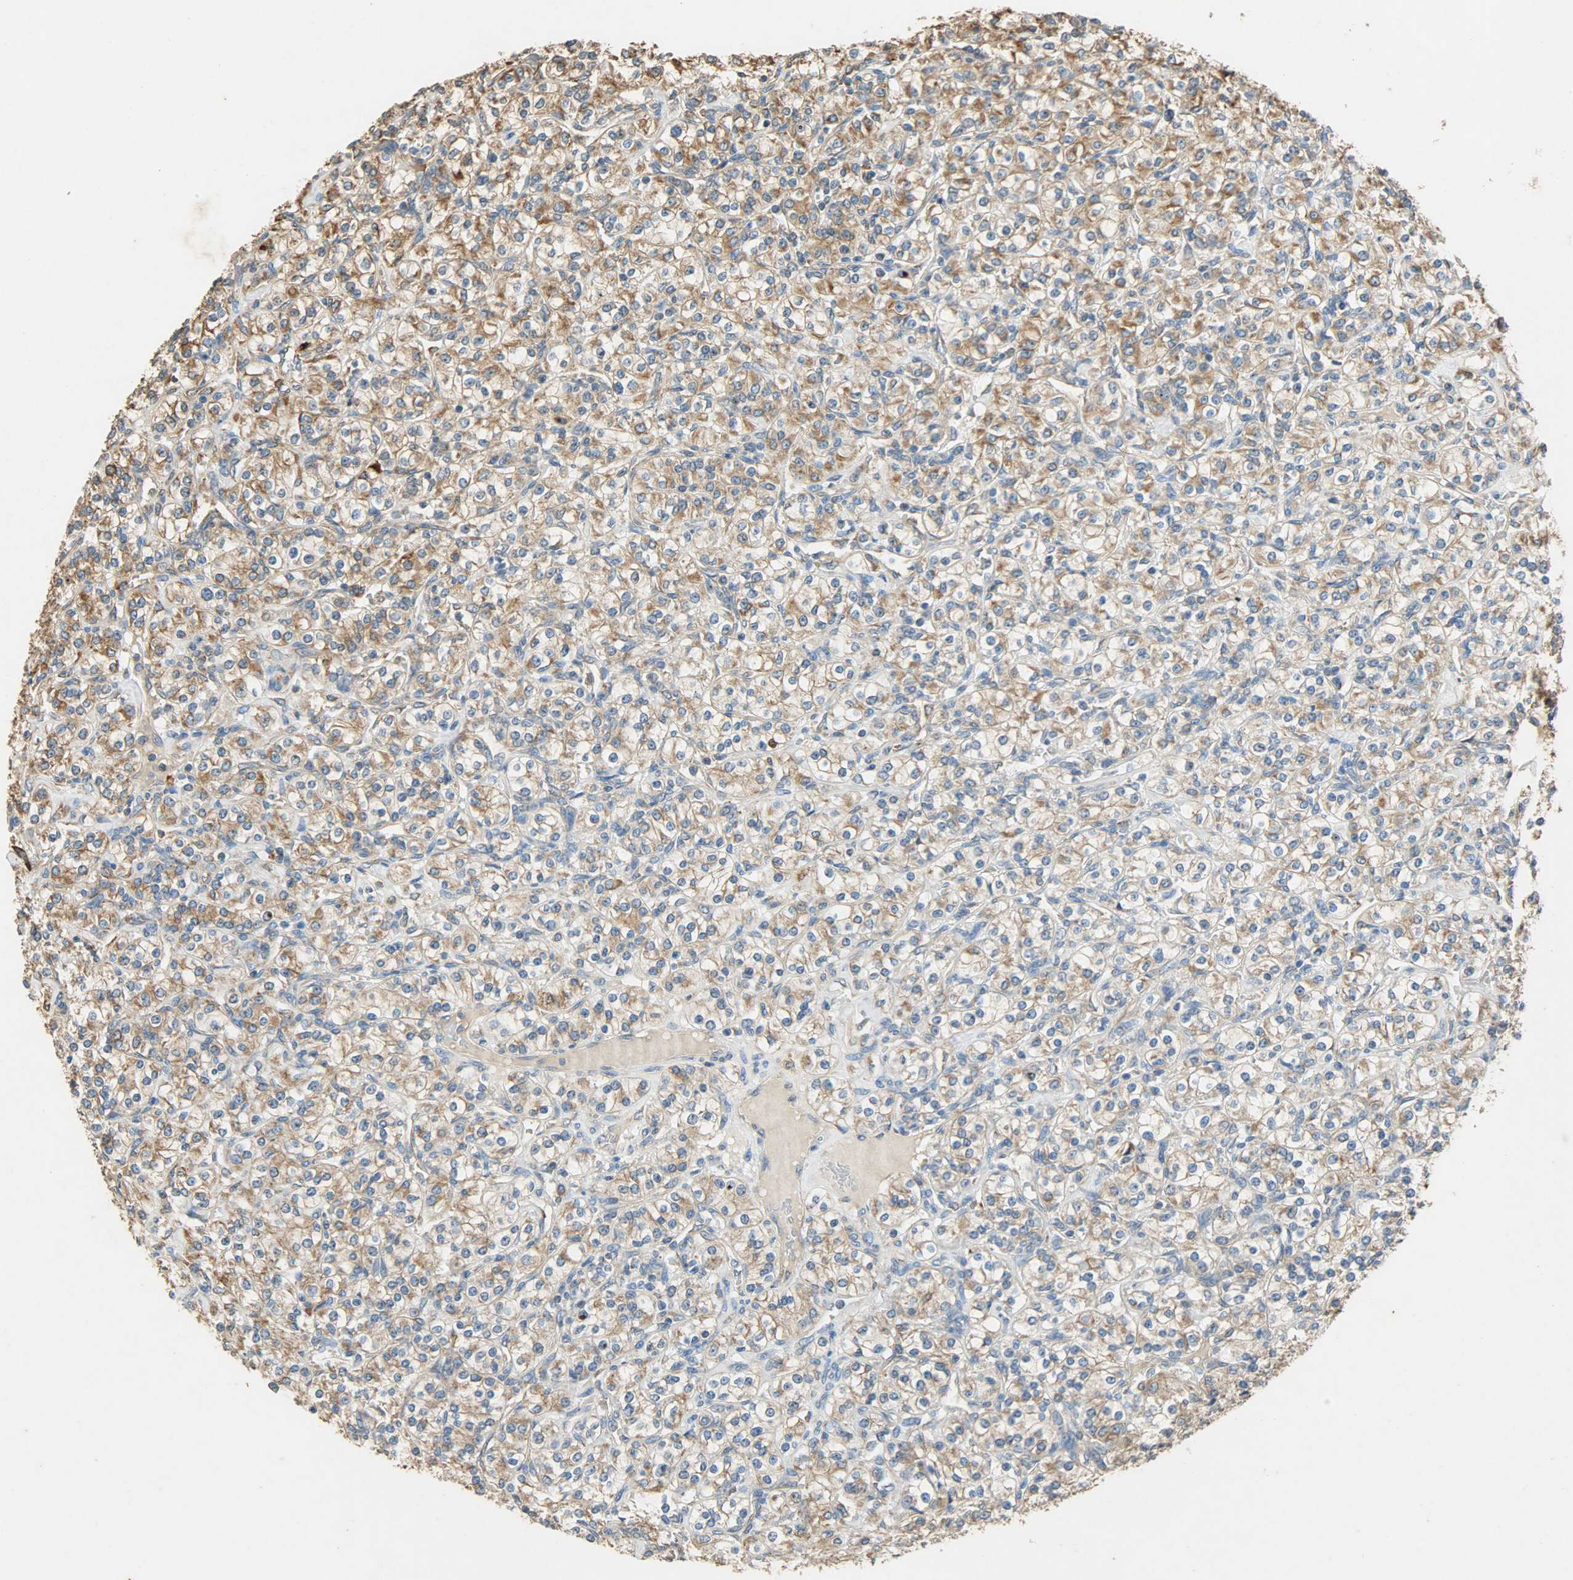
{"staining": {"intensity": "moderate", "quantity": ">75%", "location": "cytoplasmic/membranous"}, "tissue": "renal cancer", "cell_type": "Tumor cells", "image_type": "cancer", "snomed": [{"axis": "morphology", "description": "Adenocarcinoma, NOS"}, {"axis": "topography", "description": "Kidney"}], "caption": "Renal adenocarcinoma stained with IHC exhibits moderate cytoplasmic/membranous staining in about >75% of tumor cells.", "gene": "HSPA5", "patient": {"sex": "male", "age": 77}}